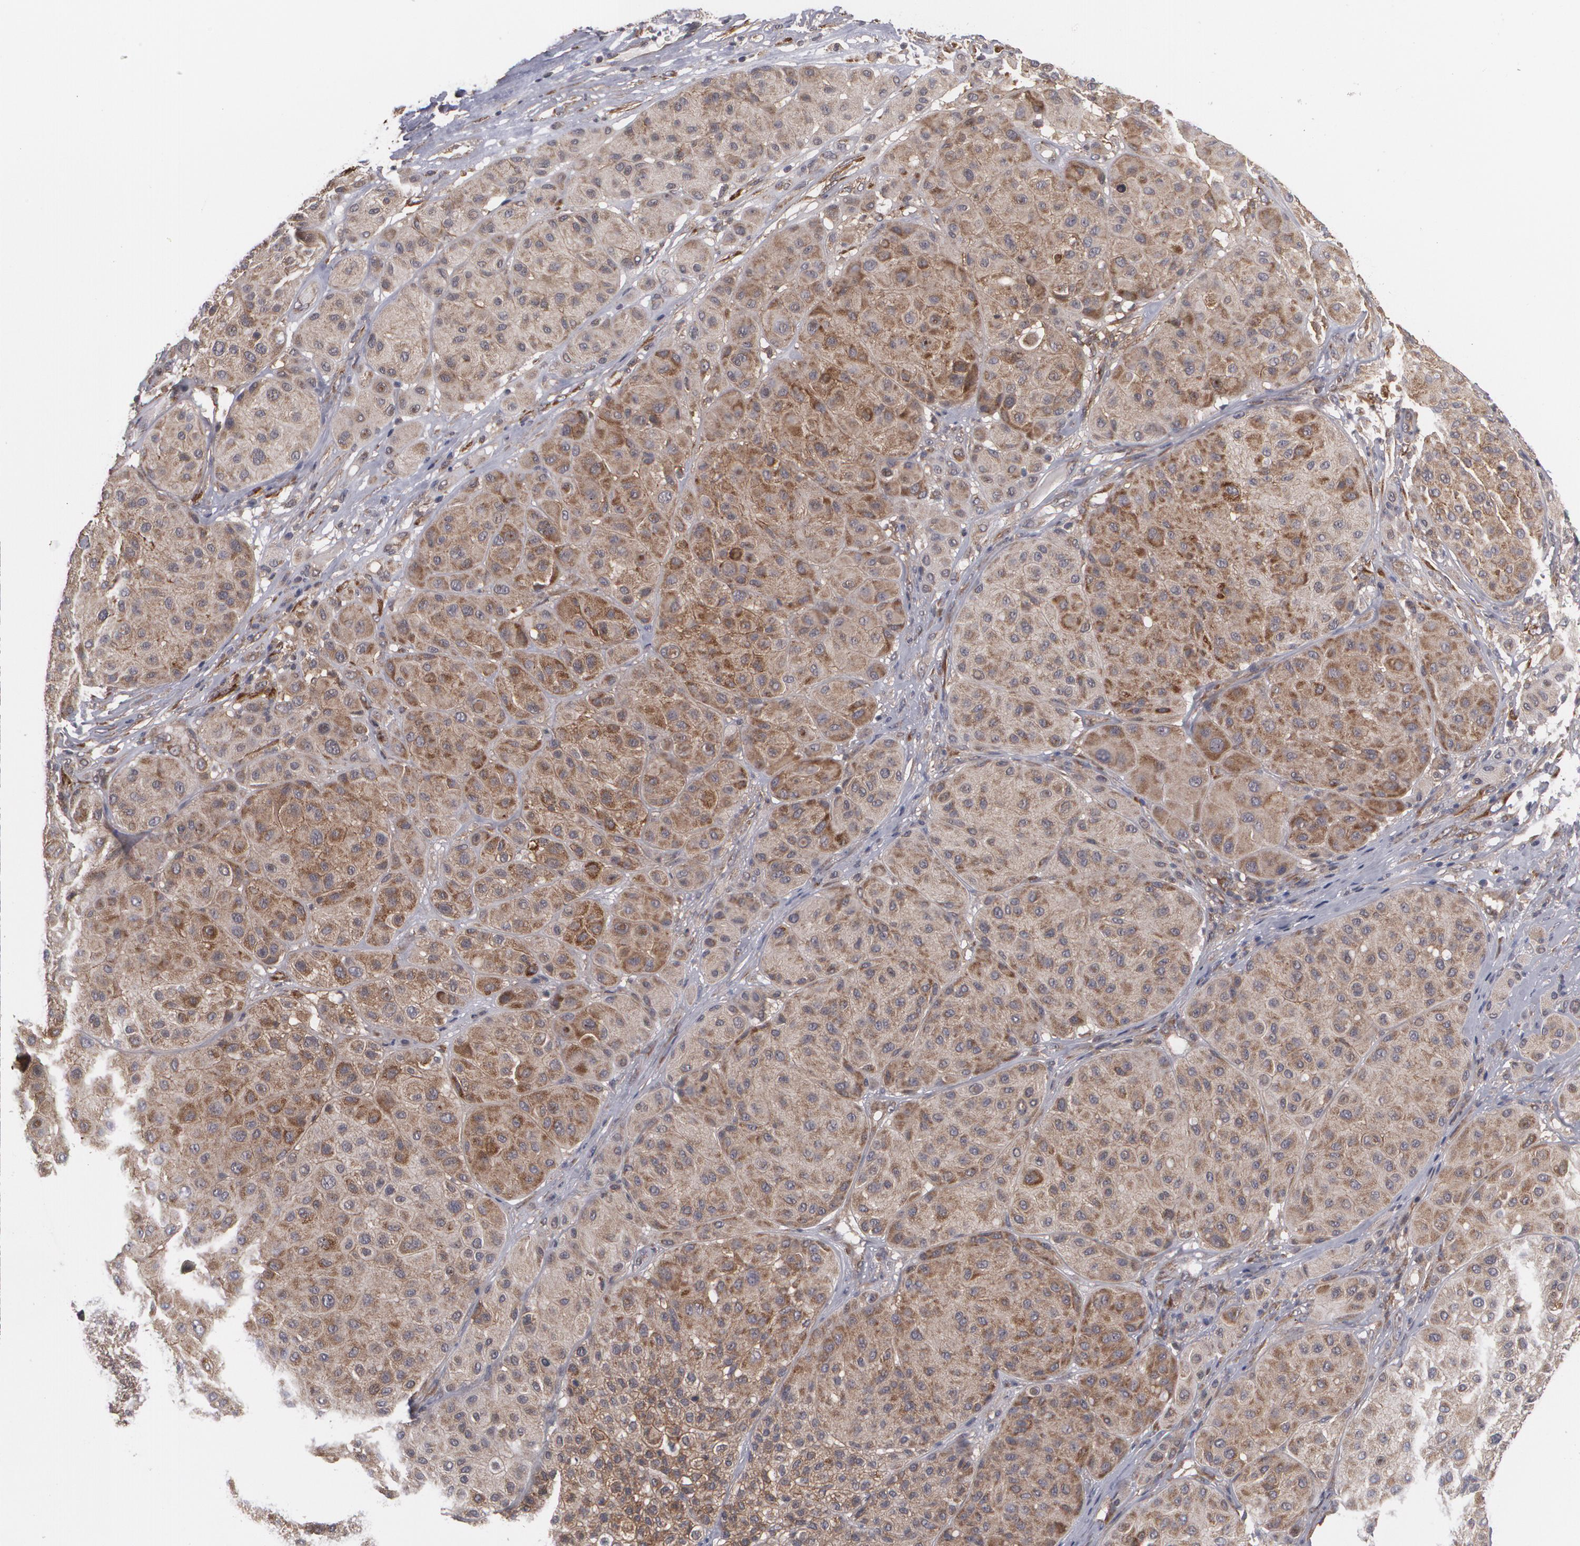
{"staining": {"intensity": "moderate", "quantity": ">75%", "location": "cytoplasmic/membranous"}, "tissue": "melanoma", "cell_type": "Tumor cells", "image_type": "cancer", "snomed": [{"axis": "morphology", "description": "Normal tissue, NOS"}, {"axis": "morphology", "description": "Malignant melanoma, Metastatic site"}, {"axis": "topography", "description": "Skin"}], "caption": "A medium amount of moderate cytoplasmic/membranous positivity is present in about >75% of tumor cells in melanoma tissue.", "gene": "BMP6", "patient": {"sex": "male", "age": 41}}